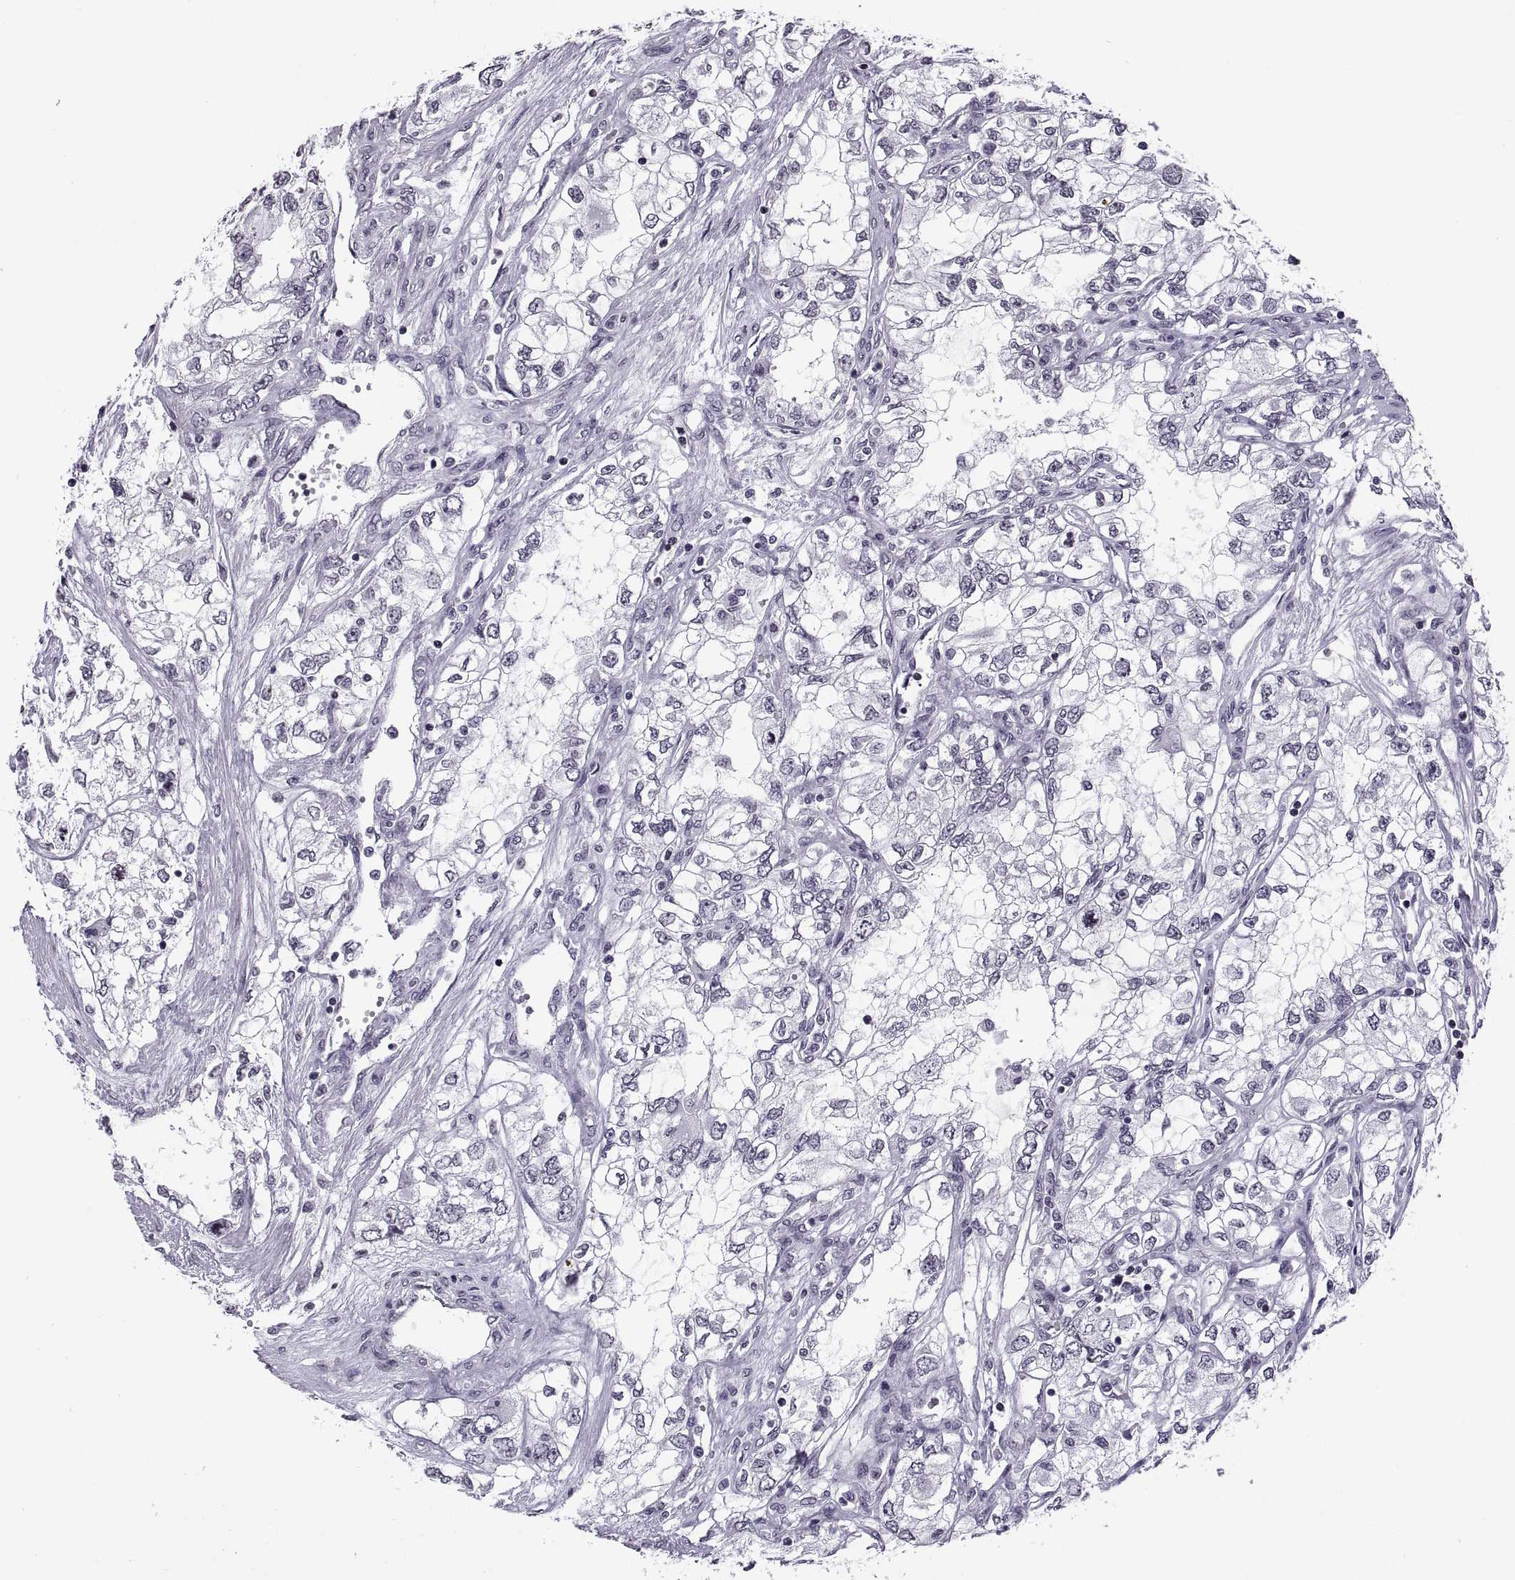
{"staining": {"intensity": "negative", "quantity": "none", "location": "none"}, "tissue": "renal cancer", "cell_type": "Tumor cells", "image_type": "cancer", "snomed": [{"axis": "morphology", "description": "Adenocarcinoma, NOS"}, {"axis": "topography", "description": "Kidney"}], "caption": "IHC of renal cancer (adenocarcinoma) exhibits no staining in tumor cells.", "gene": "H1-8", "patient": {"sex": "female", "age": 59}}